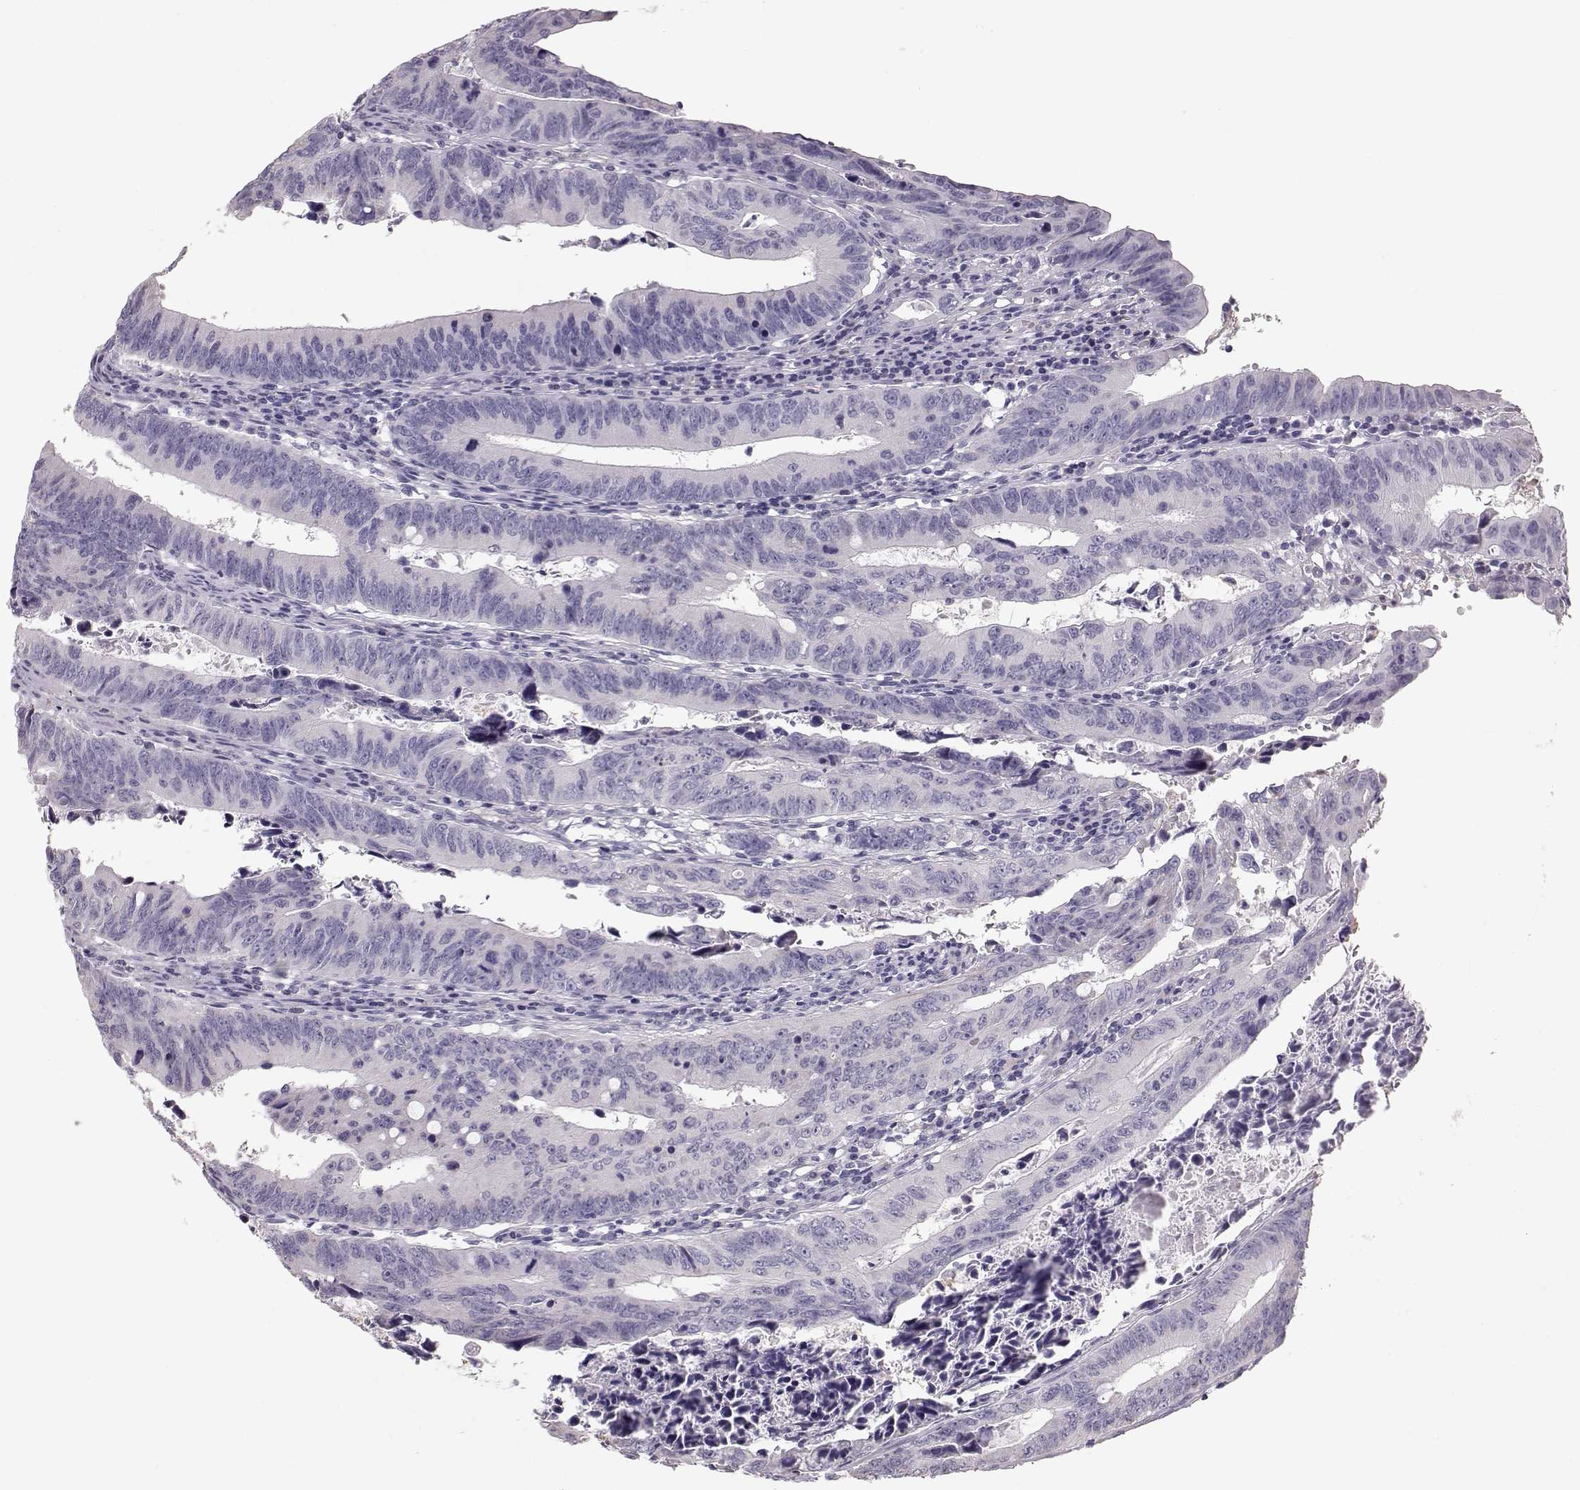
{"staining": {"intensity": "negative", "quantity": "none", "location": "none"}, "tissue": "colorectal cancer", "cell_type": "Tumor cells", "image_type": "cancer", "snomed": [{"axis": "morphology", "description": "Adenocarcinoma, NOS"}, {"axis": "topography", "description": "Colon"}], "caption": "Protein analysis of colorectal adenocarcinoma reveals no significant expression in tumor cells.", "gene": "POU1F1", "patient": {"sex": "female", "age": 87}}